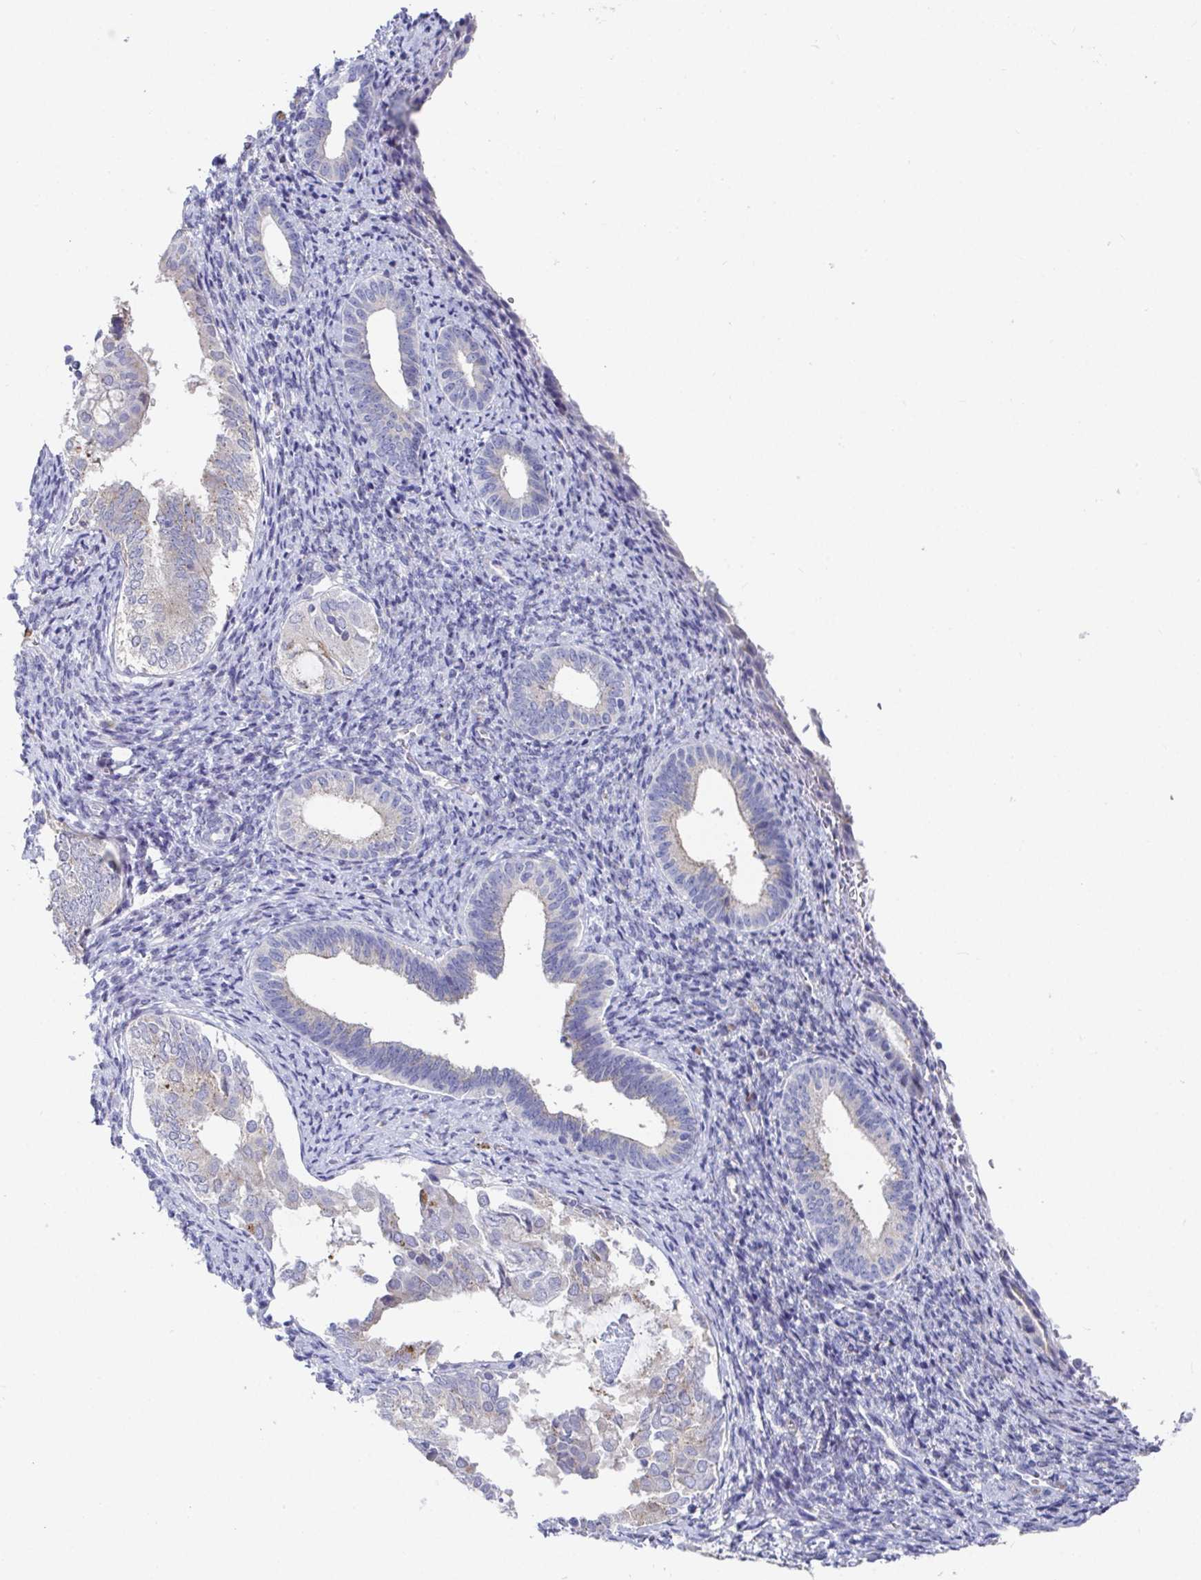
{"staining": {"intensity": "negative", "quantity": "none", "location": "none"}, "tissue": "endometrium", "cell_type": "Cells in endometrial stroma", "image_type": "normal", "snomed": [{"axis": "morphology", "description": "Normal tissue, NOS"}, {"axis": "topography", "description": "Endometrium"}], "caption": "Protein analysis of normal endometrium reveals no significant staining in cells in endometrial stroma. (DAB (3,3'-diaminobenzidine) IHC with hematoxylin counter stain).", "gene": "TAS2R39", "patient": {"sex": "female", "age": 50}}